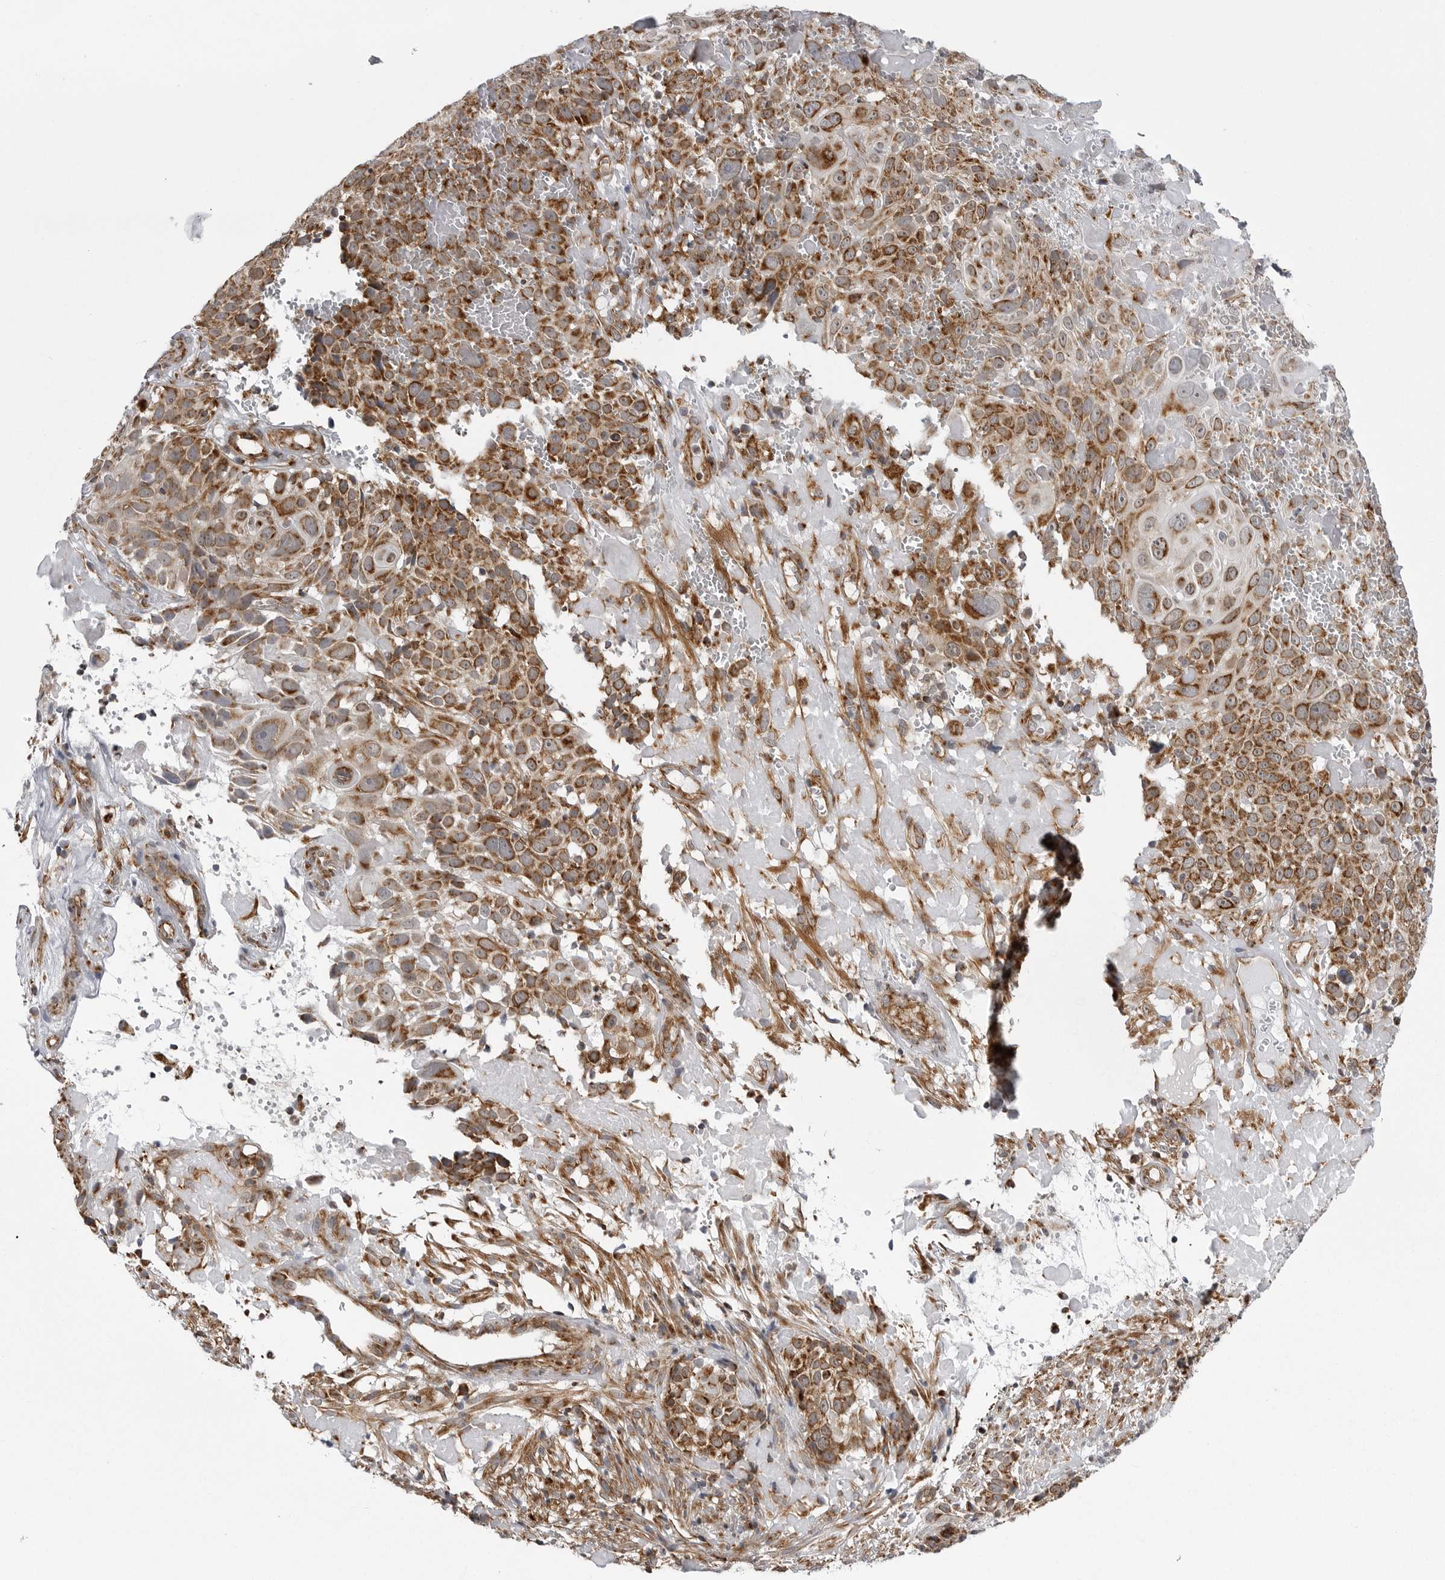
{"staining": {"intensity": "strong", "quantity": ">75%", "location": "cytoplasmic/membranous"}, "tissue": "cervical cancer", "cell_type": "Tumor cells", "image_type": "cancer", "snomed": [{"axis": "morphology", "description": "Squamous cell carcinoma, NOS"}, {"axis": "topography", "description": "Cervix"}], "caption": "Cervical cancer (squamous cell carcinoma) stained with IHC shows strong cytoplasmic/membranous positivity in approximately >75% of tumor cells. (IHC, brightfield microscopy, high magnification).", "gene": "FH", "patient": {"sex": "female", "age": 74}}